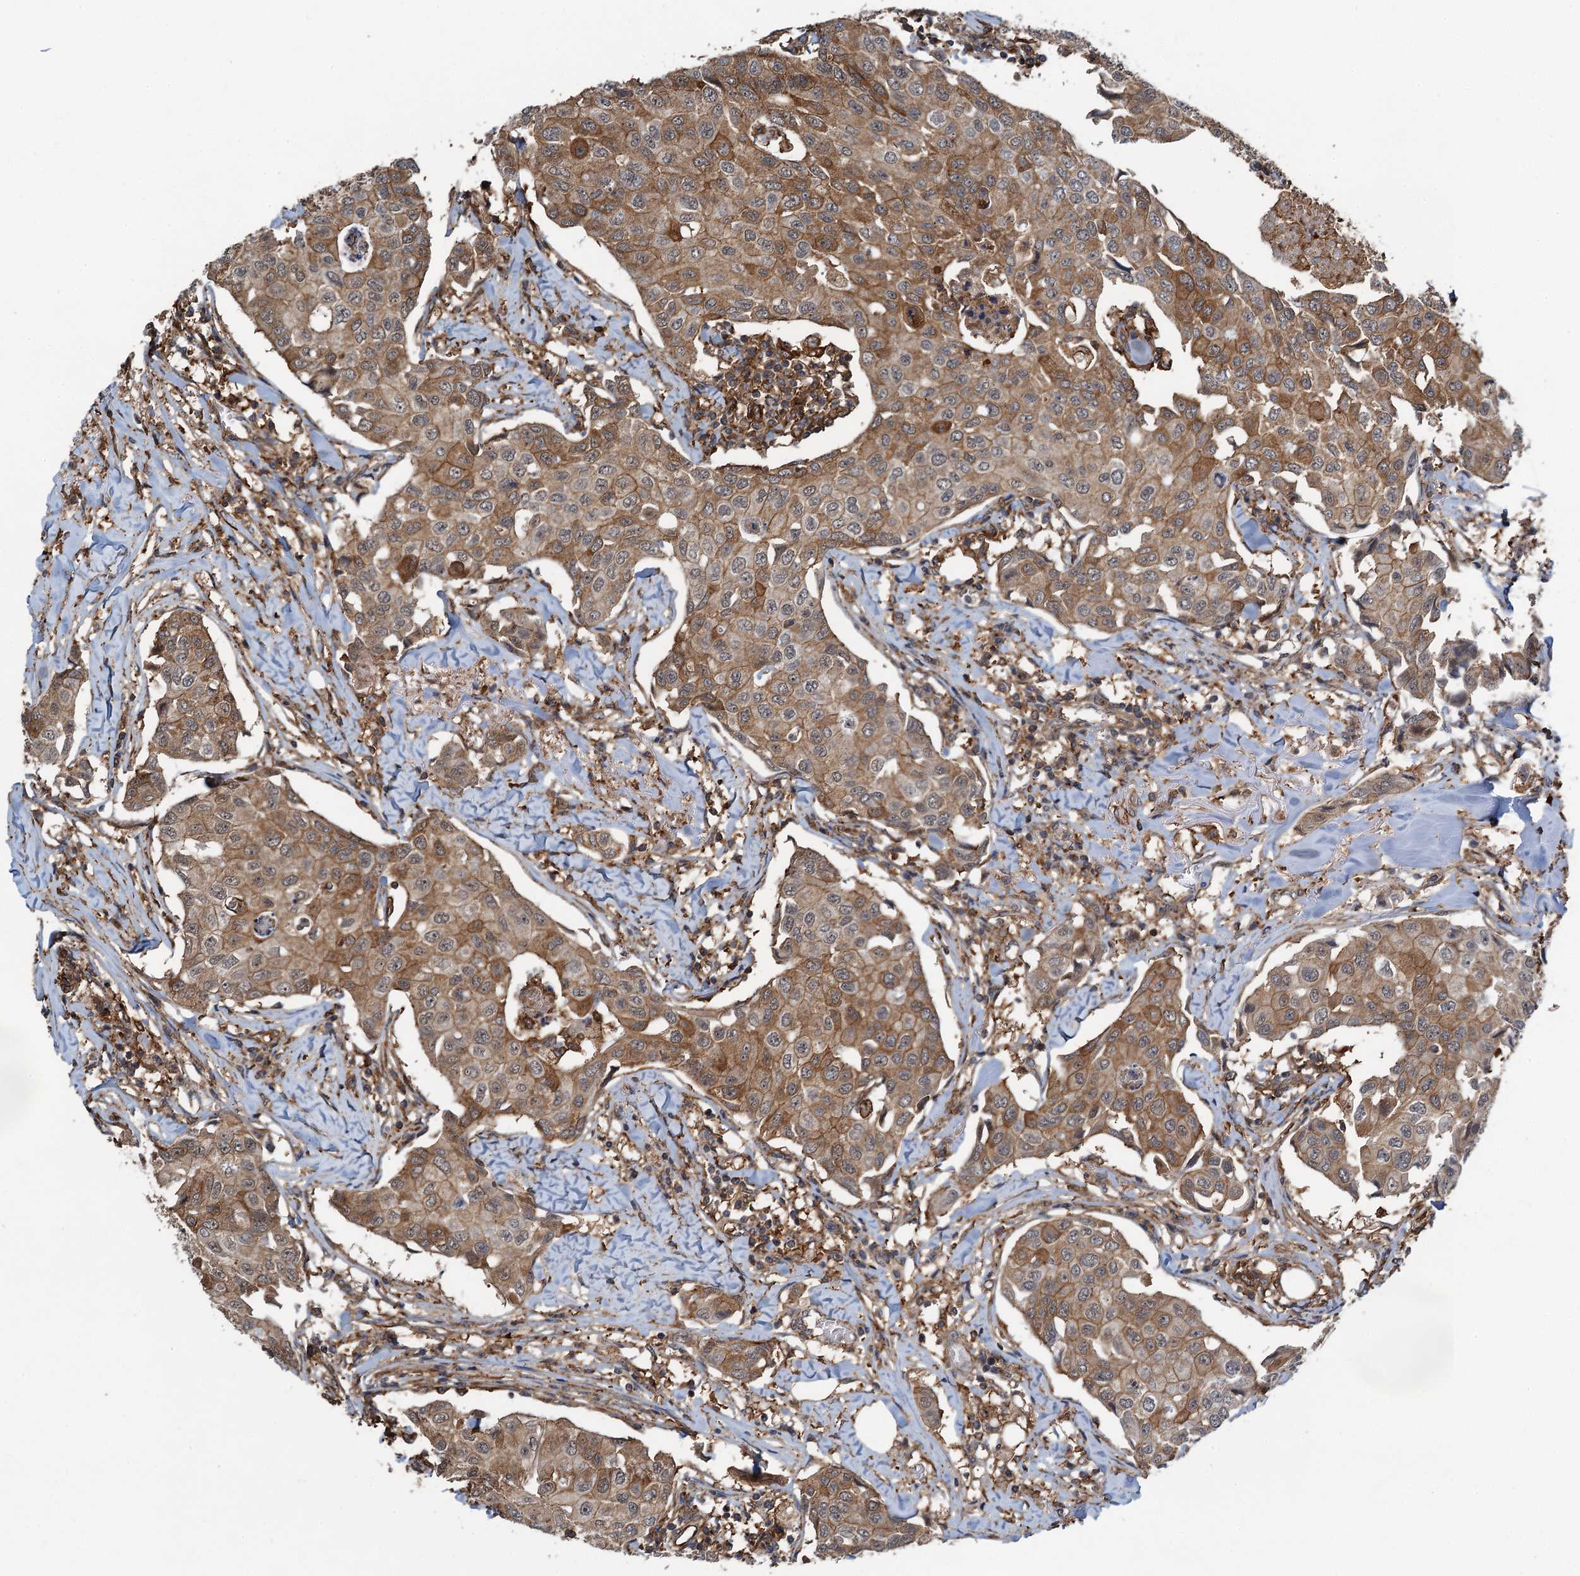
{"staining": {"intensity": "moderate", "quantity": ">75%", "location": "cytoplasmic/membranous"}, "tissue": "breast cancer", "cell_type": "Tumor cells", "image_type": "cancer", "snomed": [{"axis": "morphology", "description": "Duct carcinoma"}, {"axis": "topography", "description": "Breast"}], "caption": "Breast cancer tissue shows moderate cytoplasmic/membranous staining in about >75% of tumor cells", "gene": "WHAMM", "patient": {"sex": "female", "age": 80}}